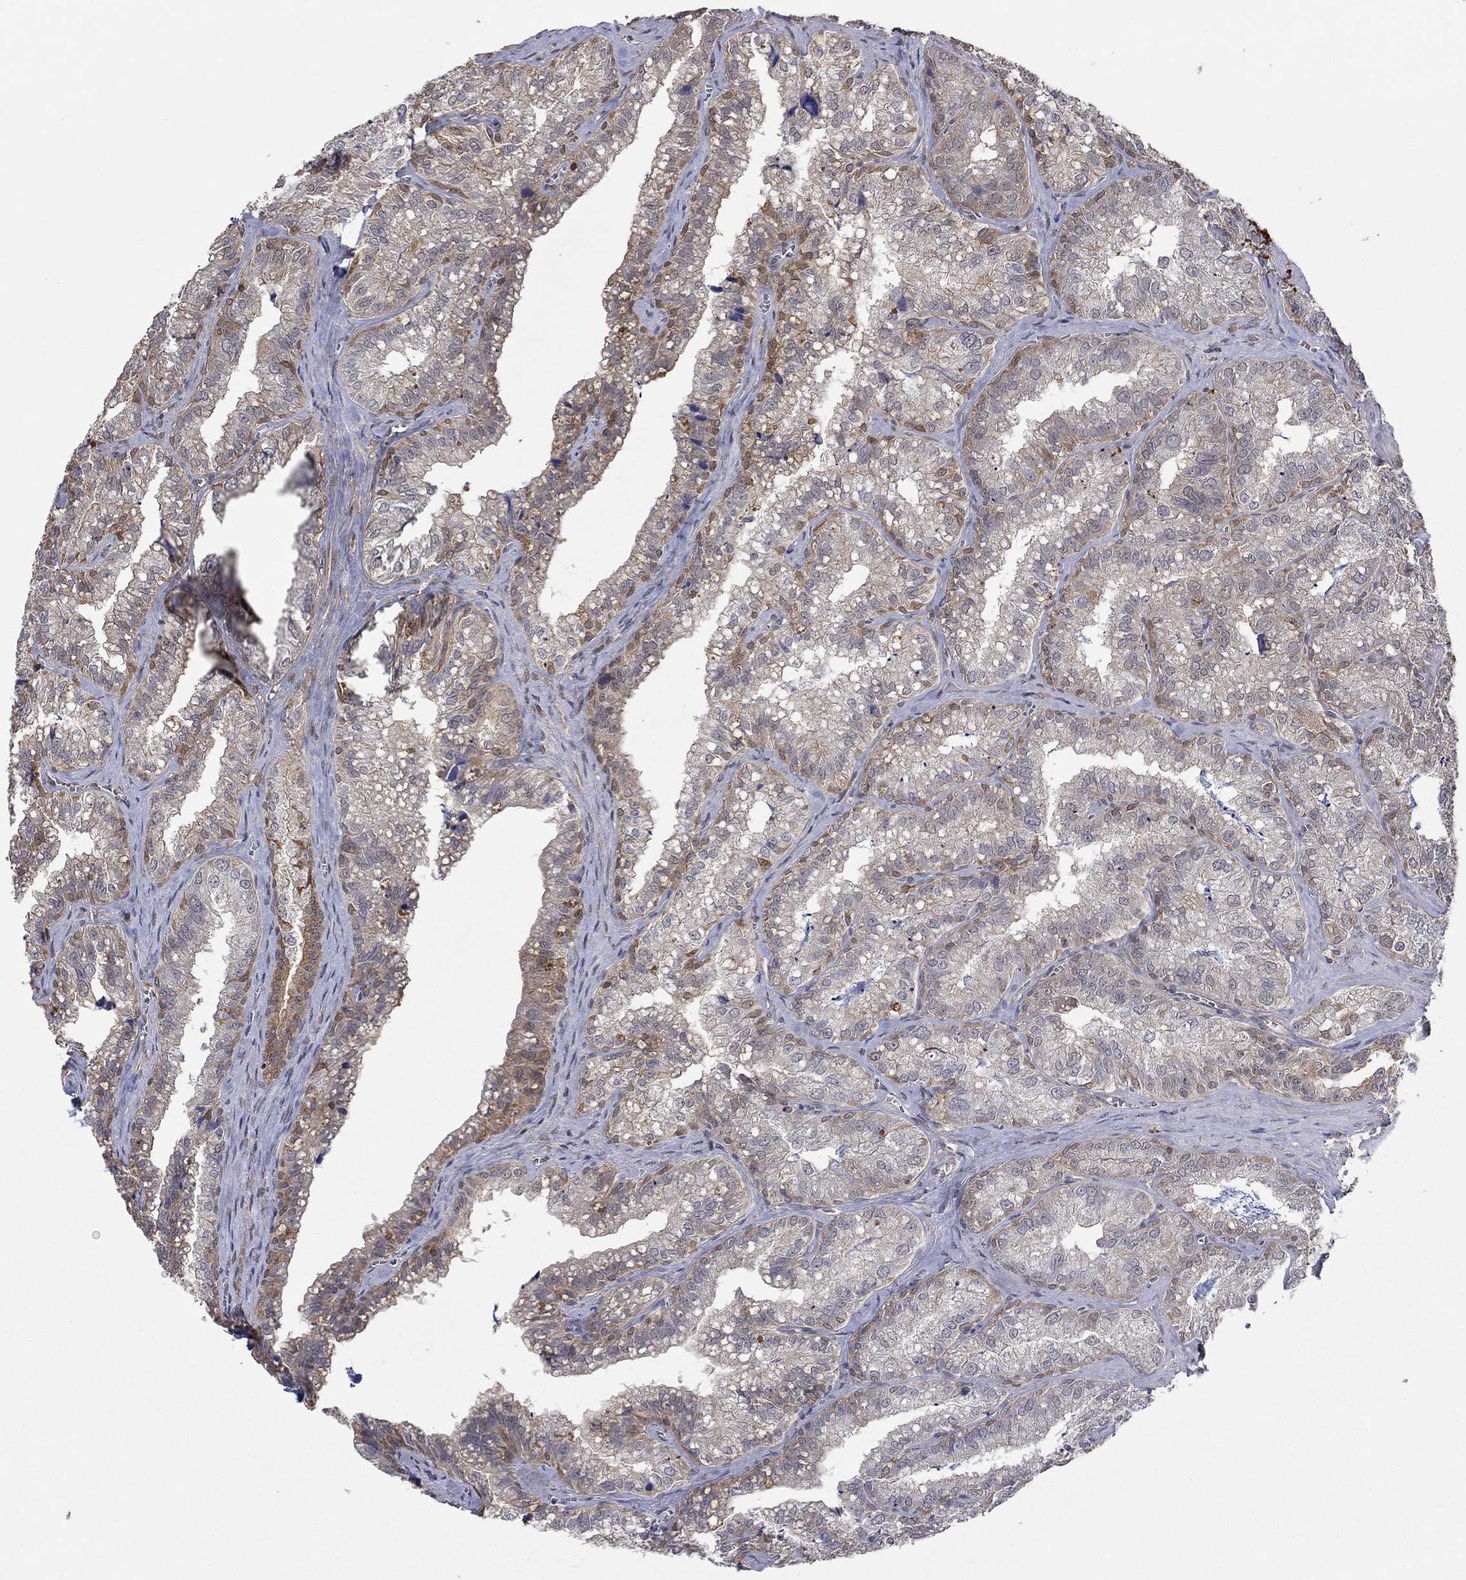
{"staining": {"intensity": "moderate", "quantity": "<25%", "location": "cytoplasmic/membranous"}, "tissue": "seminal vesicle", "cell_type": "Glandular cells", "image_type": "normal", "snomed": [{"axis": "morphology", "description": "Normal tissue, NOS"}, {"axis": "topography", "description": "Seminal veicle"}], "caption": "Benign seminal vesicle reveals moderate cytoplasmic/membranous positivity in approximately <25% of glandular cells, visualized by immunohistochemistry.", "gene": "RNF114", "patient": {"sex": "male", "age": 57}}